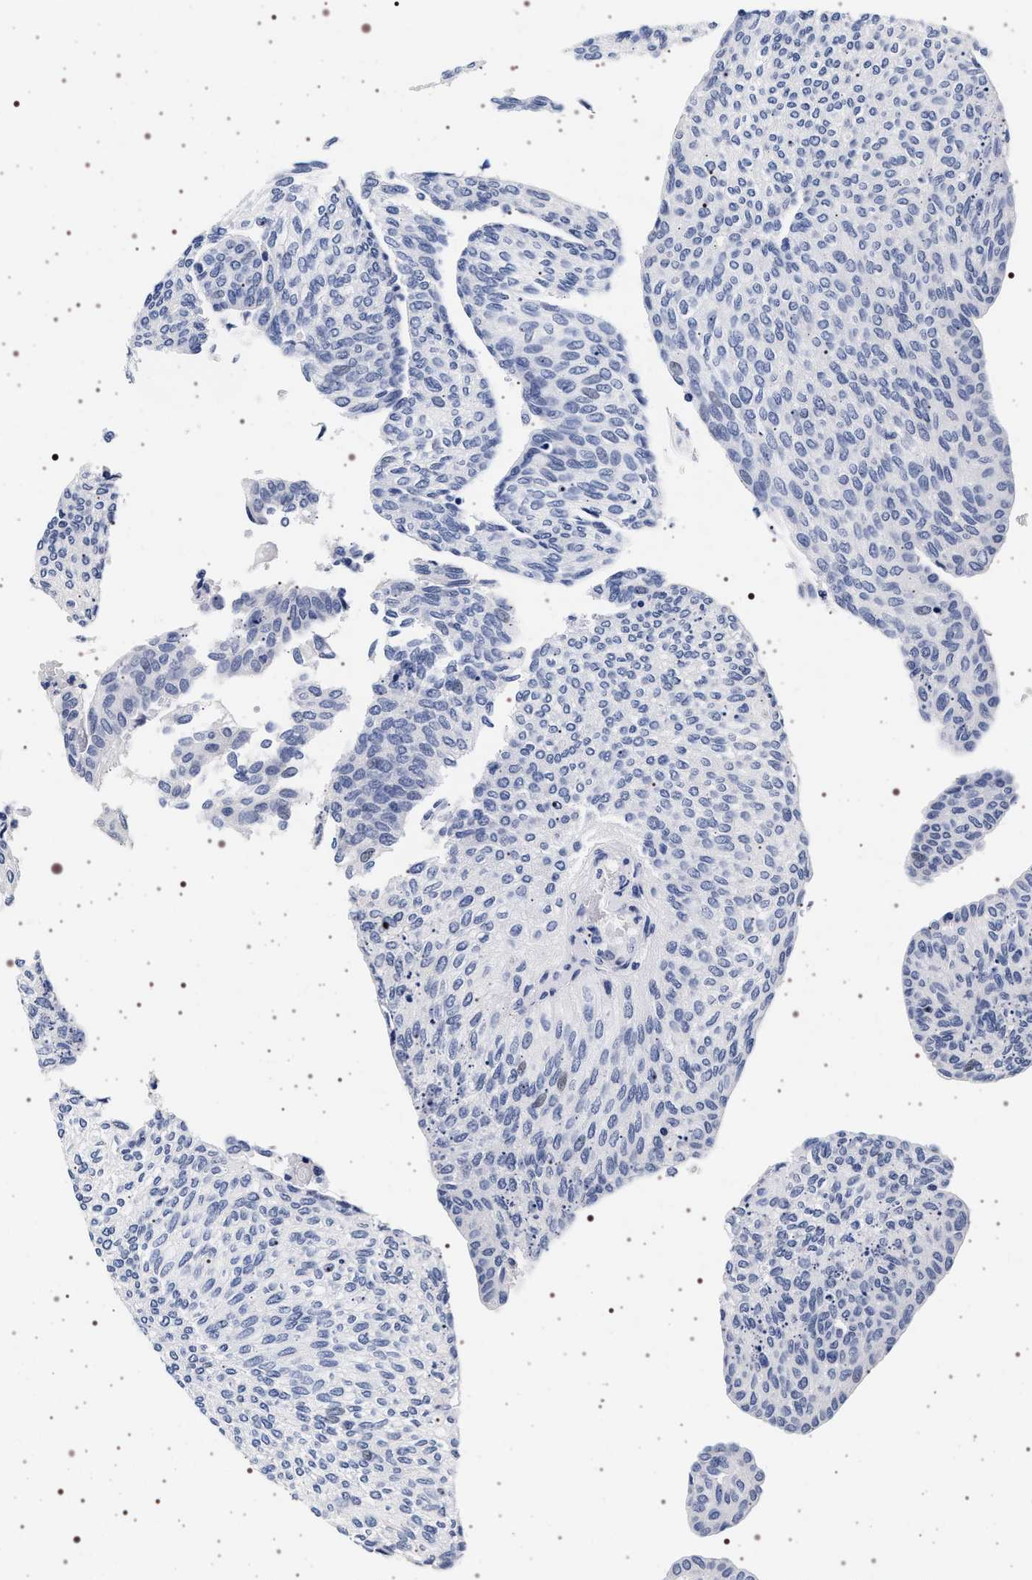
{"staining": {"intensity": "negative", "quantity": "none", "location": "none"}, "tissue": "urothelial cancer", "cell_type": "Tumor cells", "image_type": "cancer", "snomed": [{"axis": "morphology", "description": "Urothelial carcinoma, Low grade"}, {"axis": "topography", "description": "Urinary bladder"}], "caption": "Immunohistochemical staining of human urothelial carcinoma (low-grade) exhibits no significant expression in tumor cells. (Stains: DAB IHC with hematoxylin counter stain, Microscopy: brightfield microscopy at high magnification).", "gene": "SYN1", "patient": {"sex": "female", "age": 79}}